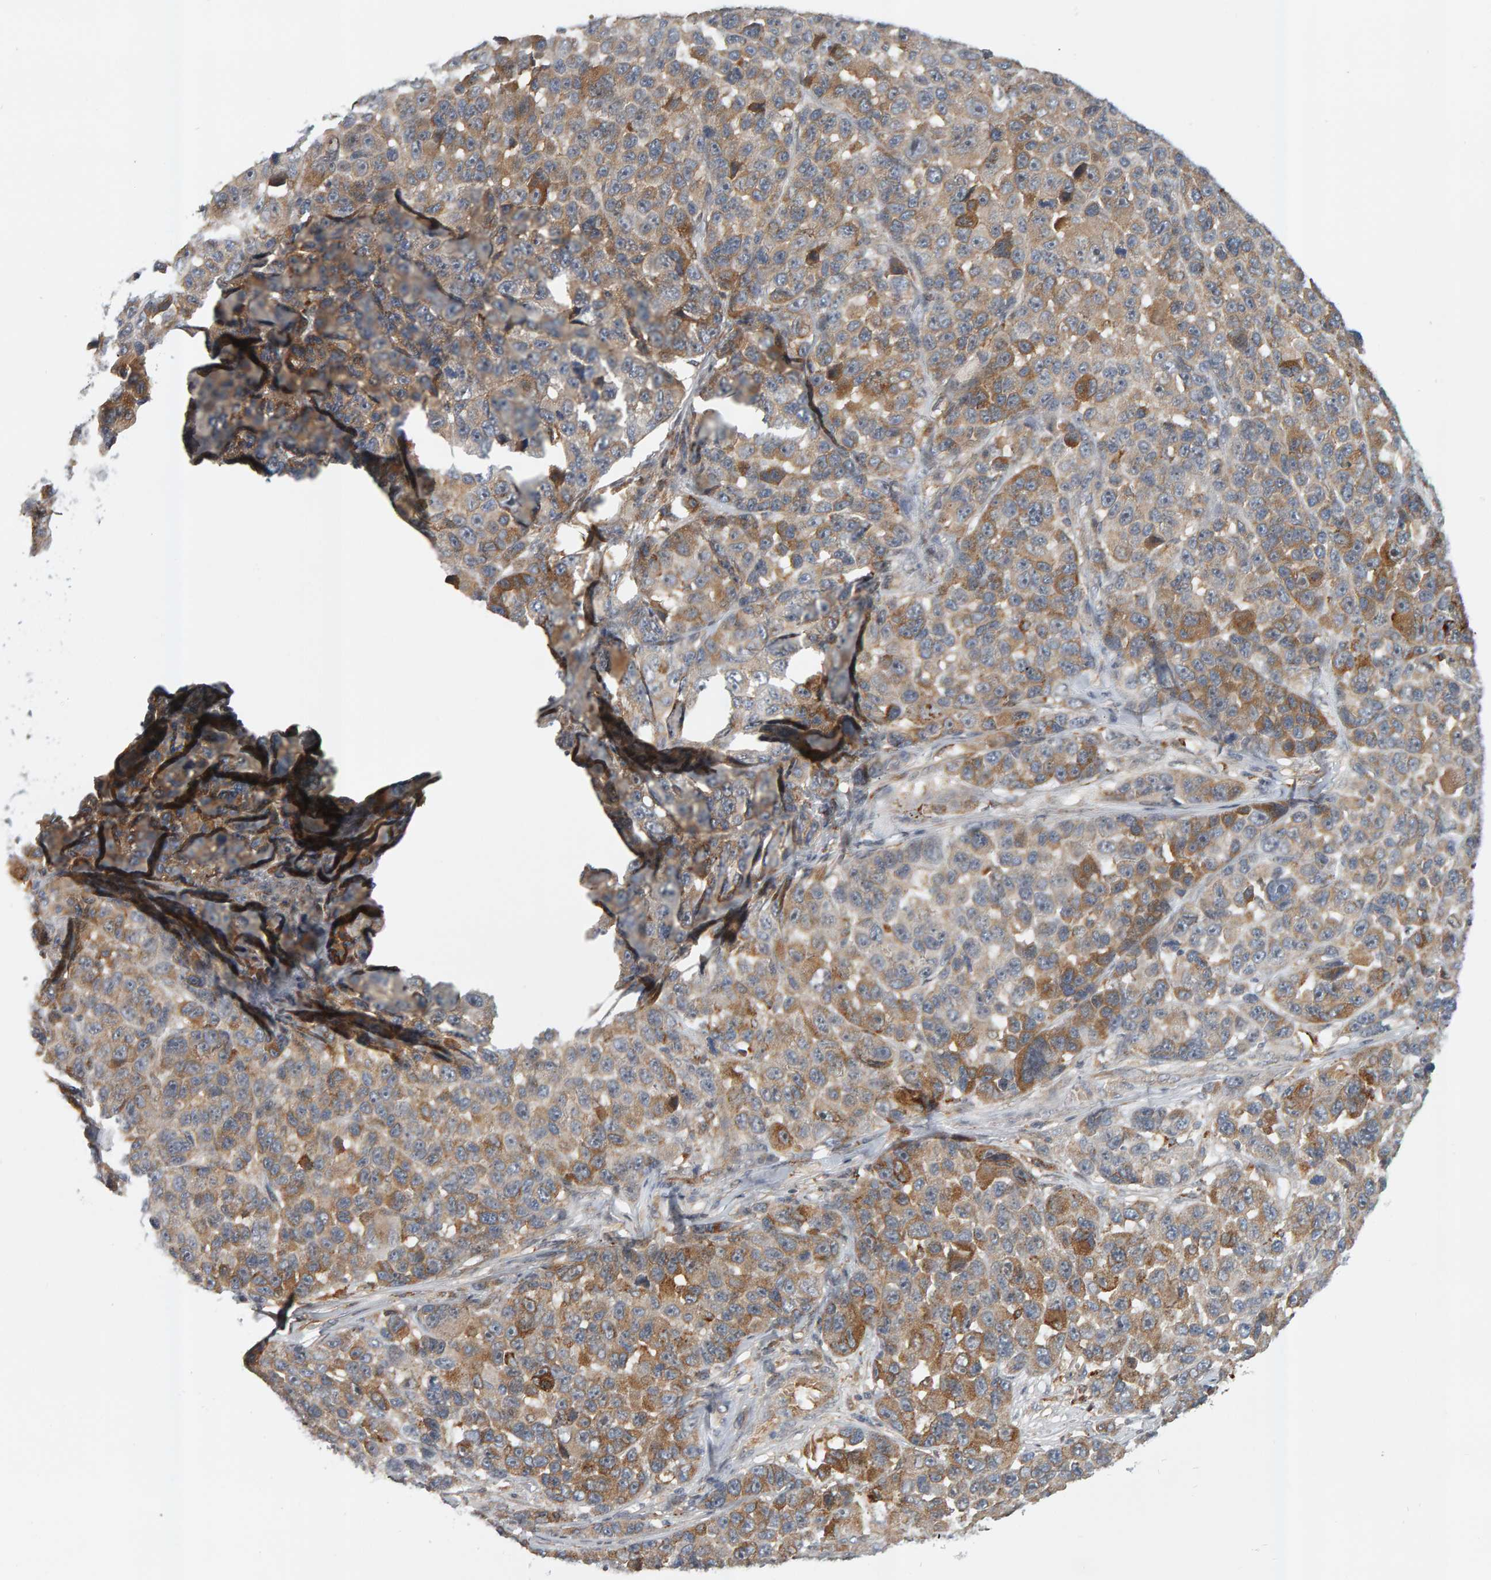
{"staining": {"intensity": "moderate", "quantity": "<25%", "location": "cytoplasmic/membranous"}, "tissue": "melanoma", "cell_type": "Tumor cells", "image_type": "cancer", "snomed": [{"axis": "morphology", "description": "Malignant melanoma, NOS"}, {"axis": "topography", "description": "Skin"}], "caption": "There is low levels of moderate cytoplasmic/membranous positivity in tumor cells of malignant melanoma, as demonstrated by immunohistochemical staining (brown color).", "gene": "ZNF160", "patient": {"sex": "male", "age": 53}}